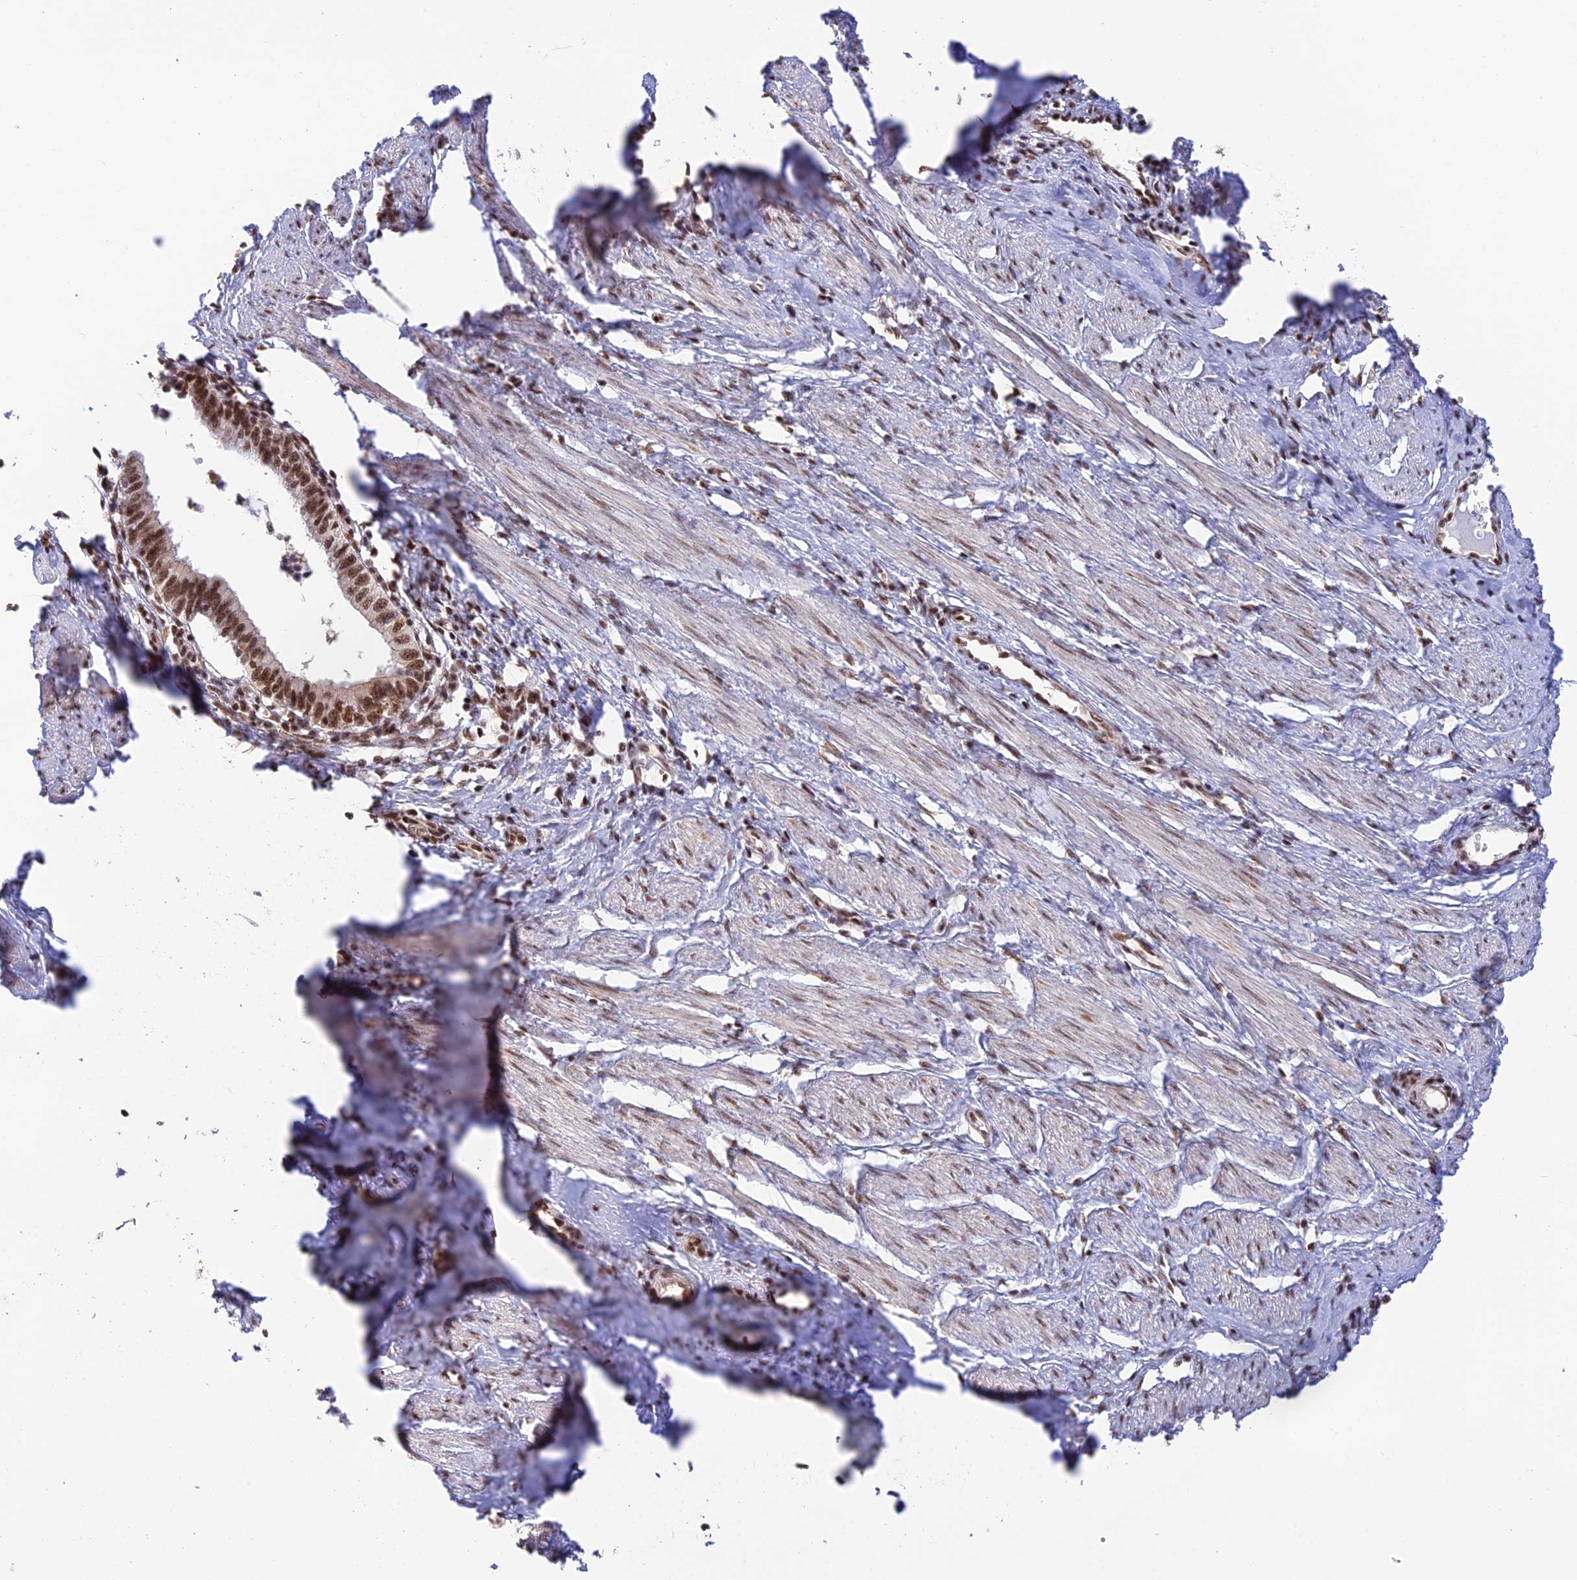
{"staining": {"intensity": "strong", "quantity": ">75%", "location": "cytoplasmic/membranous"}, "tissue": "cervical cancer", "cell_type": "Tumor cells", "image_type": "cancer", "snomed": [{"axis": "morphology", "description": "Adenocarcinoma, NOS"}, {"axis": "topography", "description": "Cervix"}], "caption": "Protein expression by immunohistochemistry shows strong cytoplasmic/membranous positivity in approximately >75% of tumor cells in cervical adenocarcinoma.", "gene": "THAP11", "patient": {"sex": "female", "age": 36}}